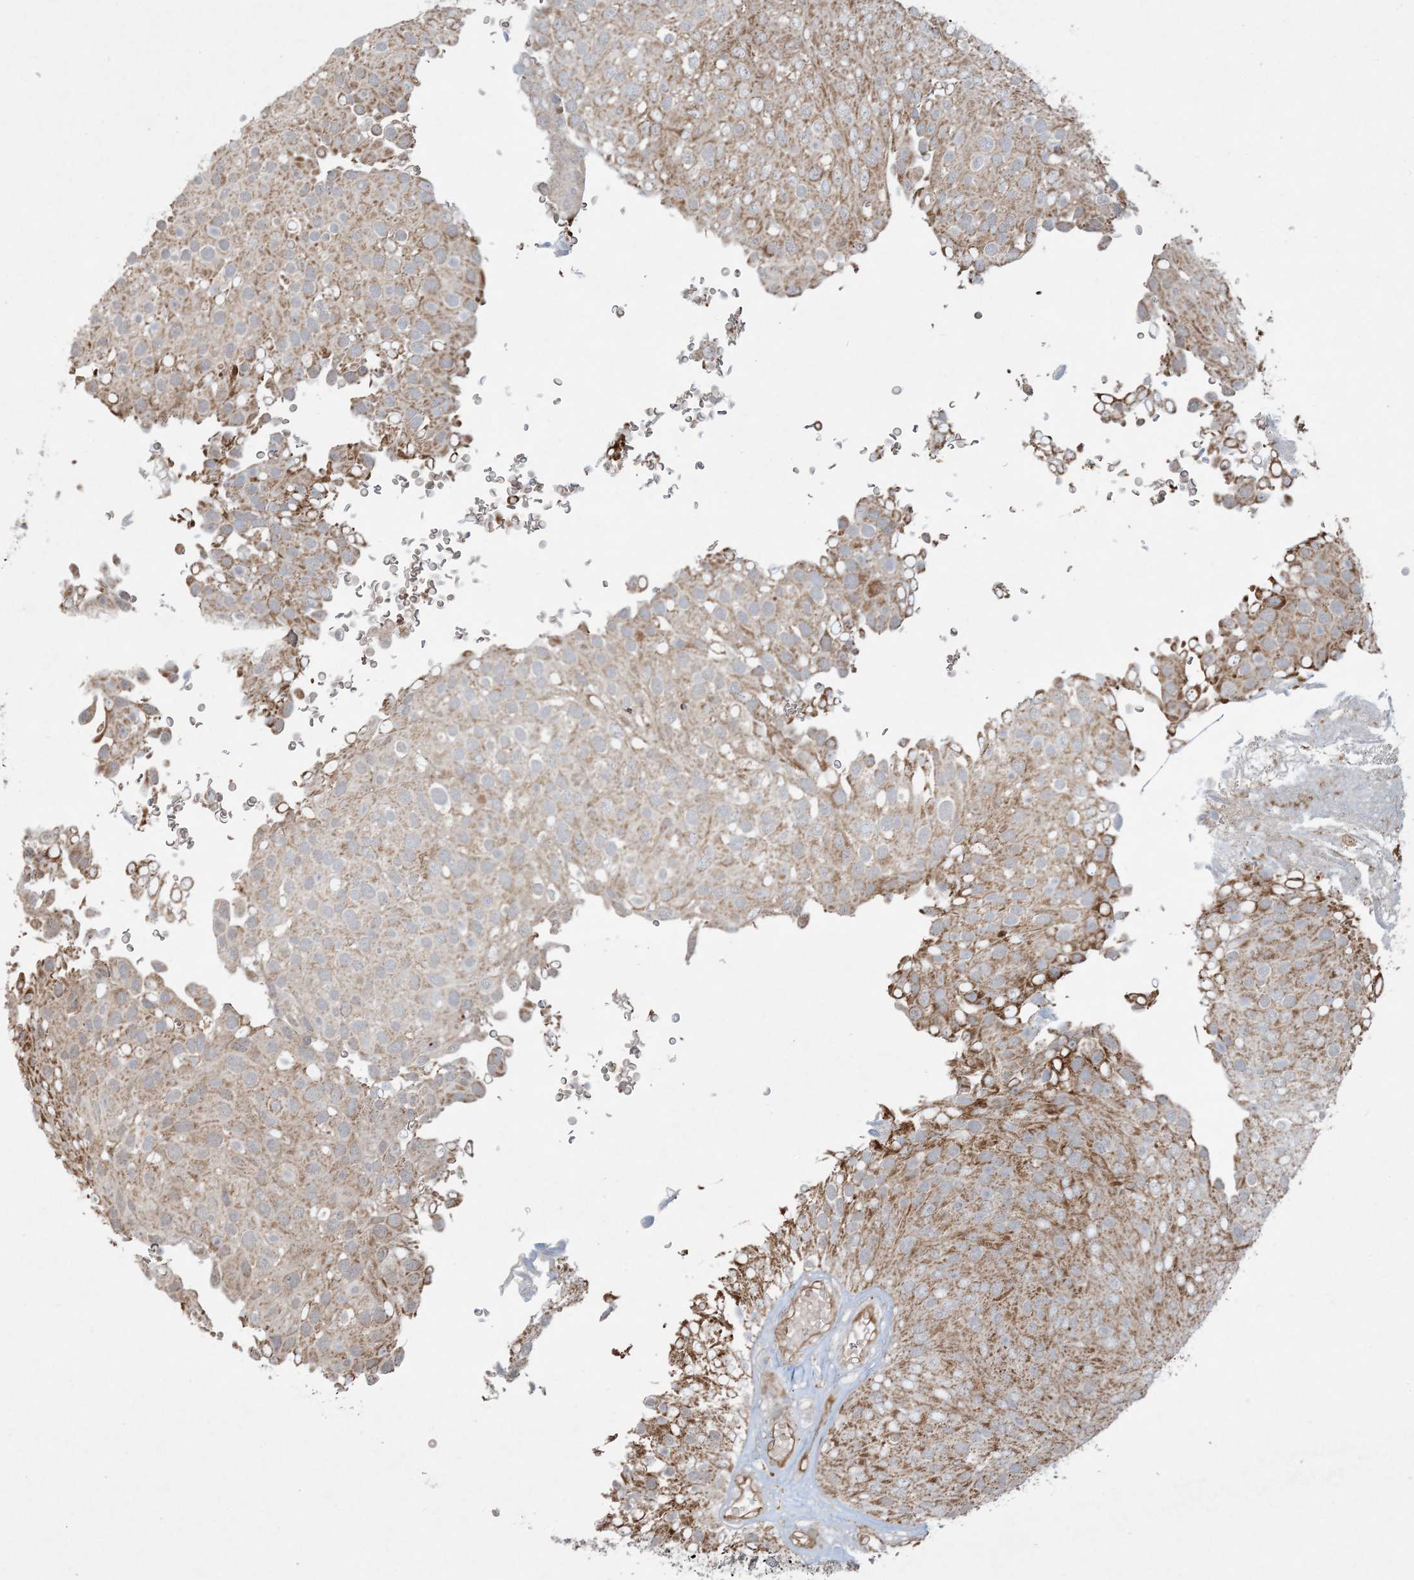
{"staining": {"intensity": "moderate", "quantity": ">75%", "location": "cytoplasmic/membranous"}, "tissue": "urothelial cancer", "cell_type": "Tumor cells", "image_type": "cancer", "snomed": [{"axis": "morphology", "description": "Urothelial carcinoma, Low grade"}, {"axis": "topography", "description": "Urinary bladder"}], "caption": "Urothelial carcinoma (low-grade) stained for a protein demonstrates moderate cytoplasmic/membranous positivity in tumor cells. The protein of interest is shown in brown color, while the nuclei are stained blue.", "gene": "PPM1F", "patient": {"sex": "male", "age": 78}}